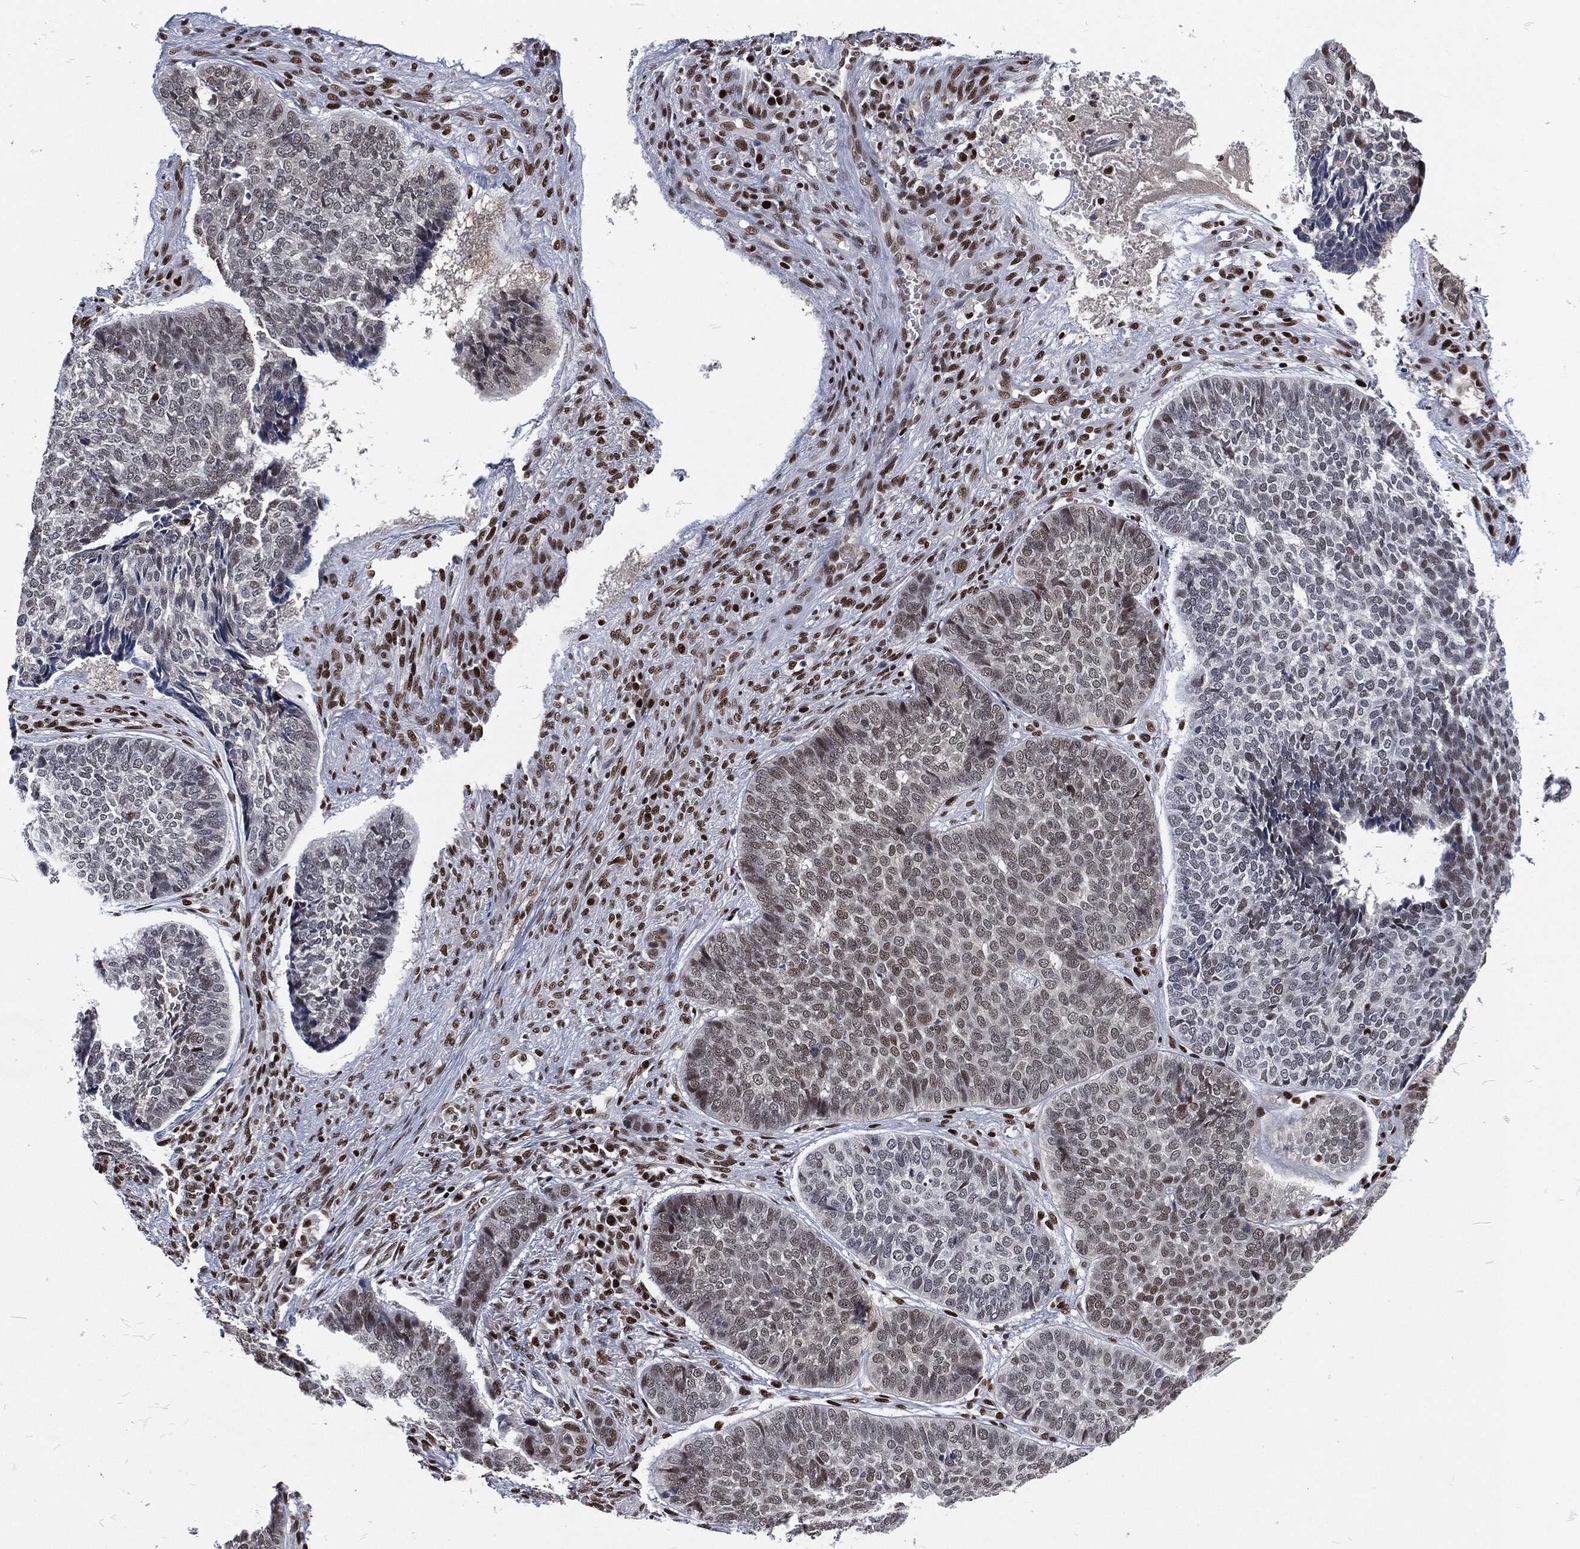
{"staining": {"intensity": "moderate", "quantity": "25%-75%", "location": "nuclear"}, "tissue": "skin cancer", "cell_type": "Tumor cells", "image_type": "cancer", "snomed": [{"axis": "morphology", "description": "Basal cell carcinoma"}, {"axis": "topography", "description": "Skin"}], "caption": "Tumor cells demonstrate medium levels of moderate nuclear positivity in approximately 25%-75% of cells in human skin cancer (basal cell carcinoma).", "gene": "DCPS", "patient": {"sex": "male", "age": 86}}